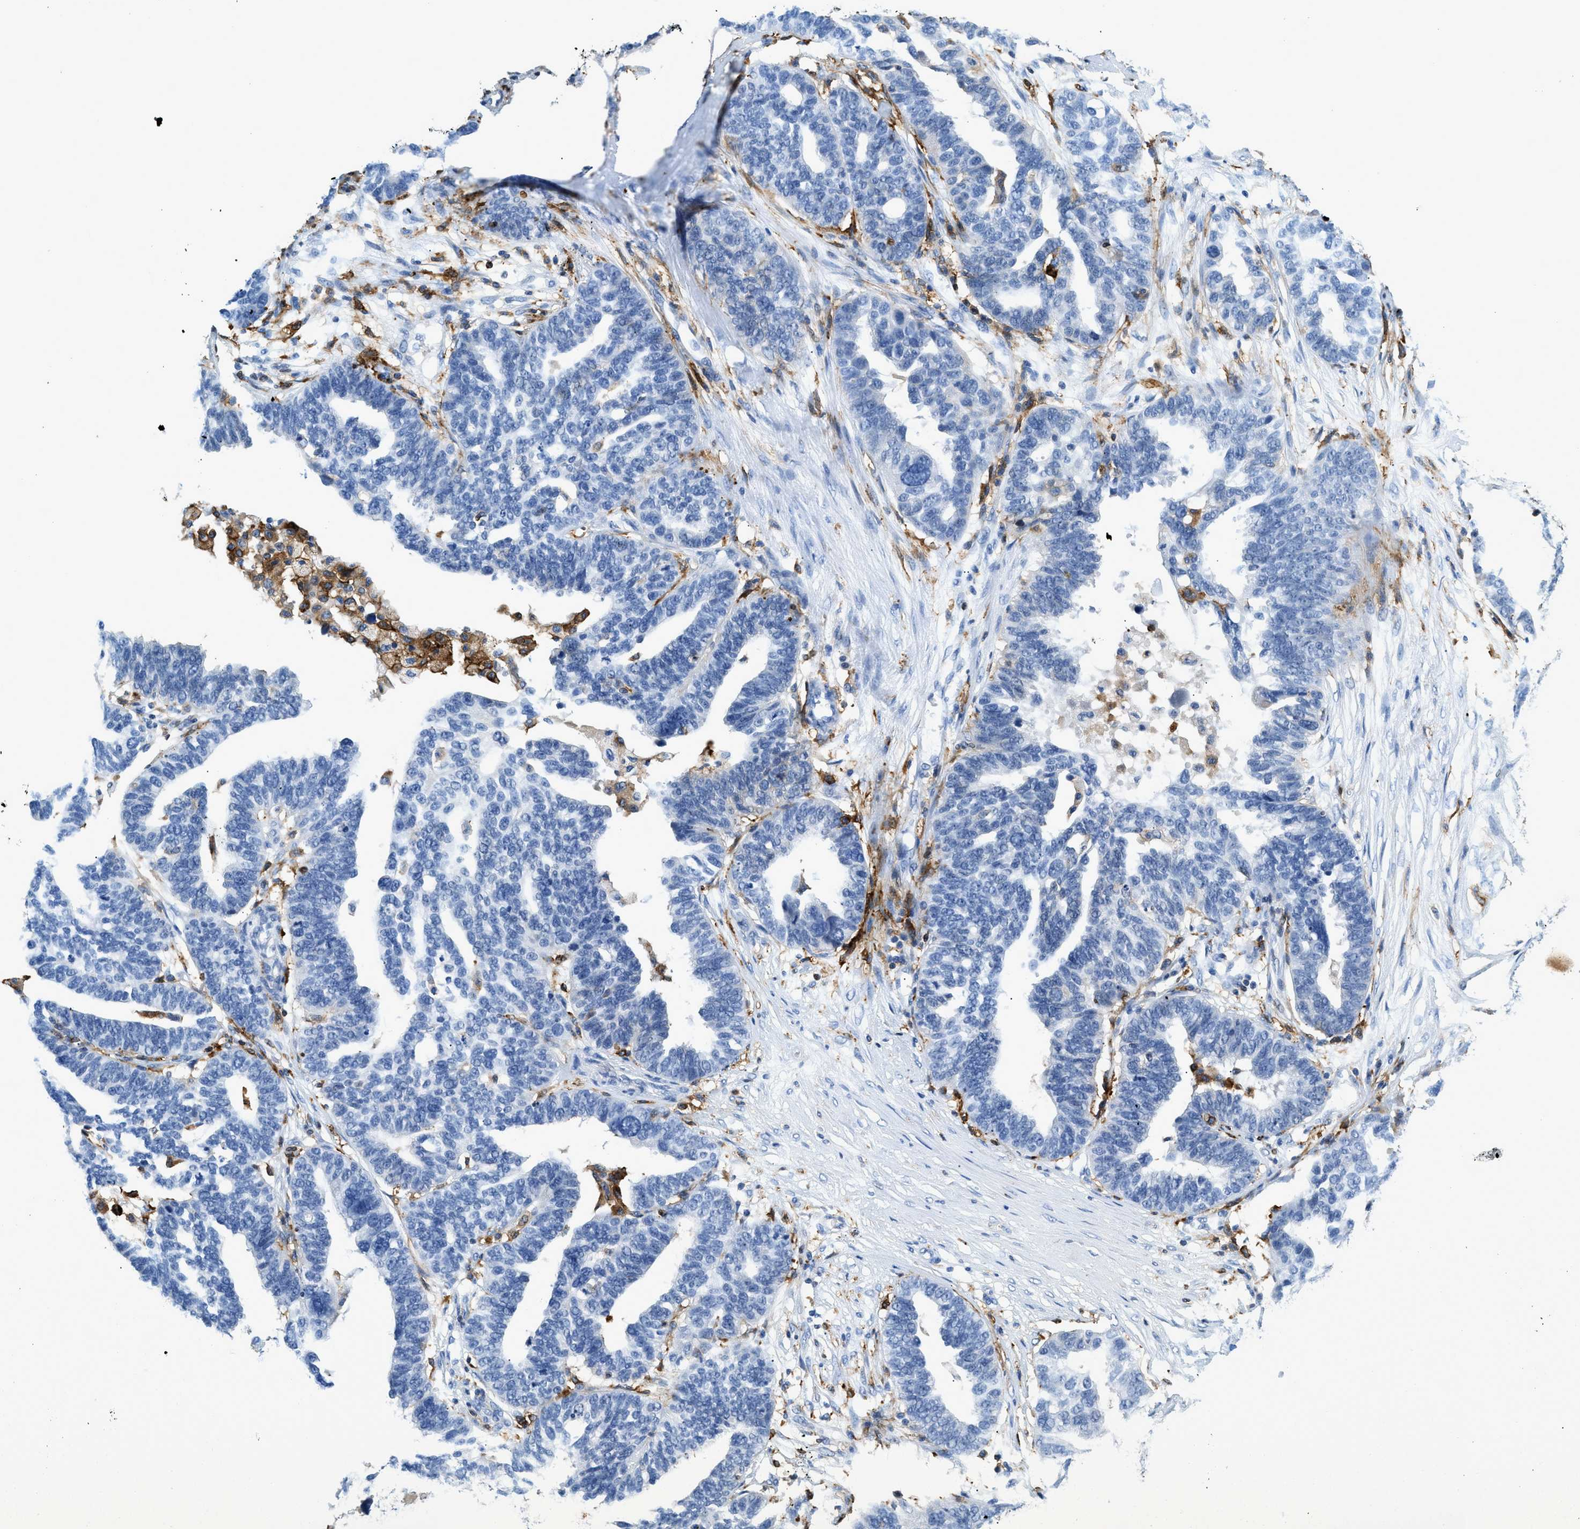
{"staining": {"intensity": "negative", "quantity": "none", "location": "none"}, "tissue": "ovarian cancer", "cell_type": "Tumor cells", "image_type": "cancer", "snomed": [{"axis": "morphology", "description": "Cystadenocarcinoma, serous, NOS"}, {"axis": "topography", "description": "Ovary"}], "caption": "An immunohistochemistry (IHC) histopathology image of serous cystadenocarcinoma (ovarian) is shown. There is no staining in tumor cells of serous cystadenocarcinoma (ovarian).", "gene": "CD226", "patient": {"sex": "female", "age": 59}}